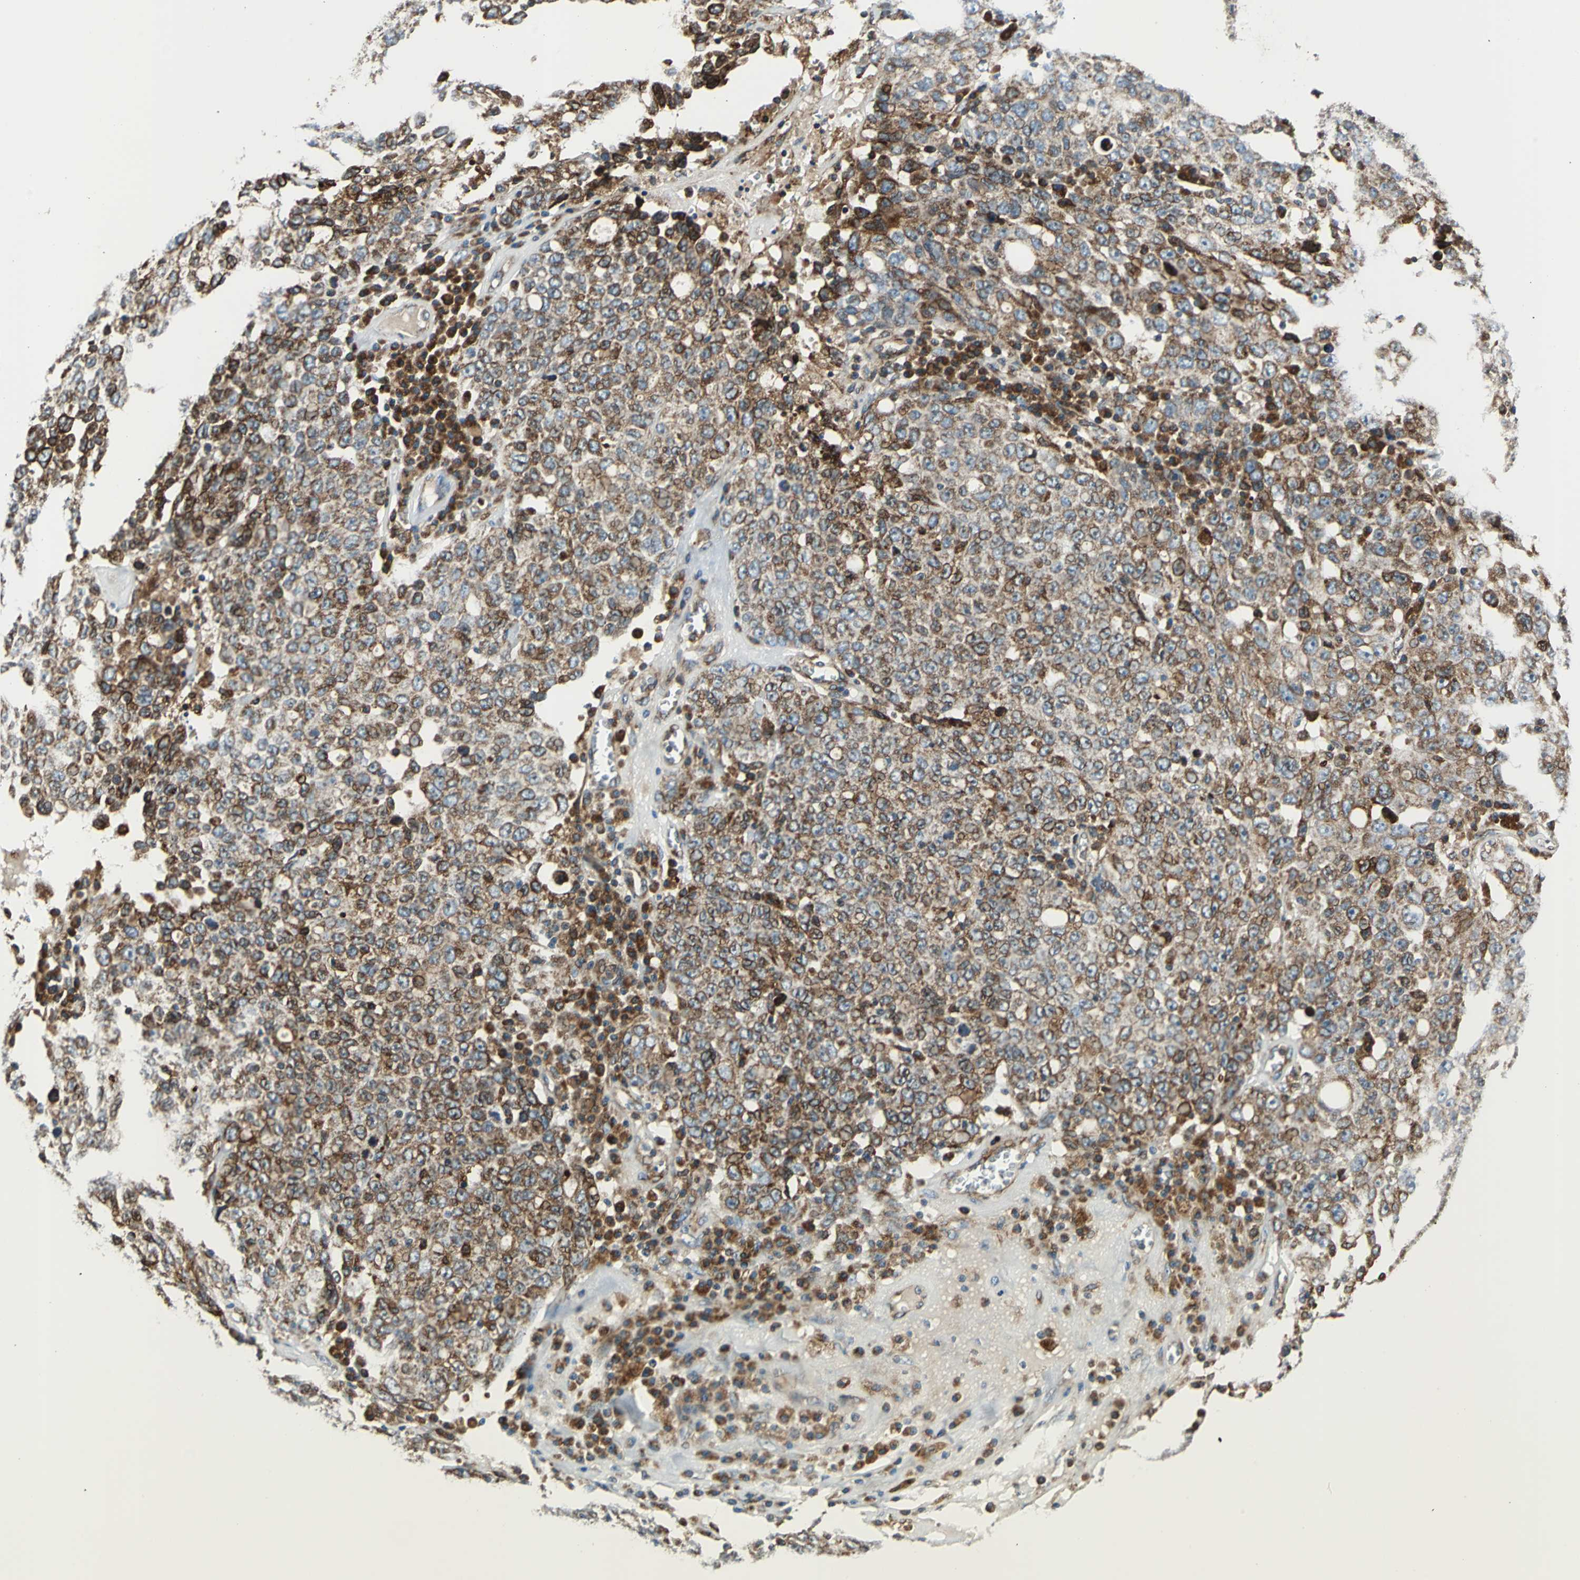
{"staining": {"intensity": "moderate", "quantity": ">75%", "location": "cytoplasmic/membranous"}, "tissue": "ovarian cancer", "cell_type": "Tumor cells", "image_type": "cancer", "snomed": [{"axis": "morphology", "description": "Carcinoma, endometroid"}, {"axis": "topography", "description": "Ovary"}], "caption": "Immunohistochemistry (IHC) image of ovarian endometroid carcinoma stained for a protein (brown), which shows medium levels of moderate cytoplasmic/membranous positivity in about >75% of tumor cells.", "gene": "HTATIP2", "patient": {"sex": "female", "age": 62}}